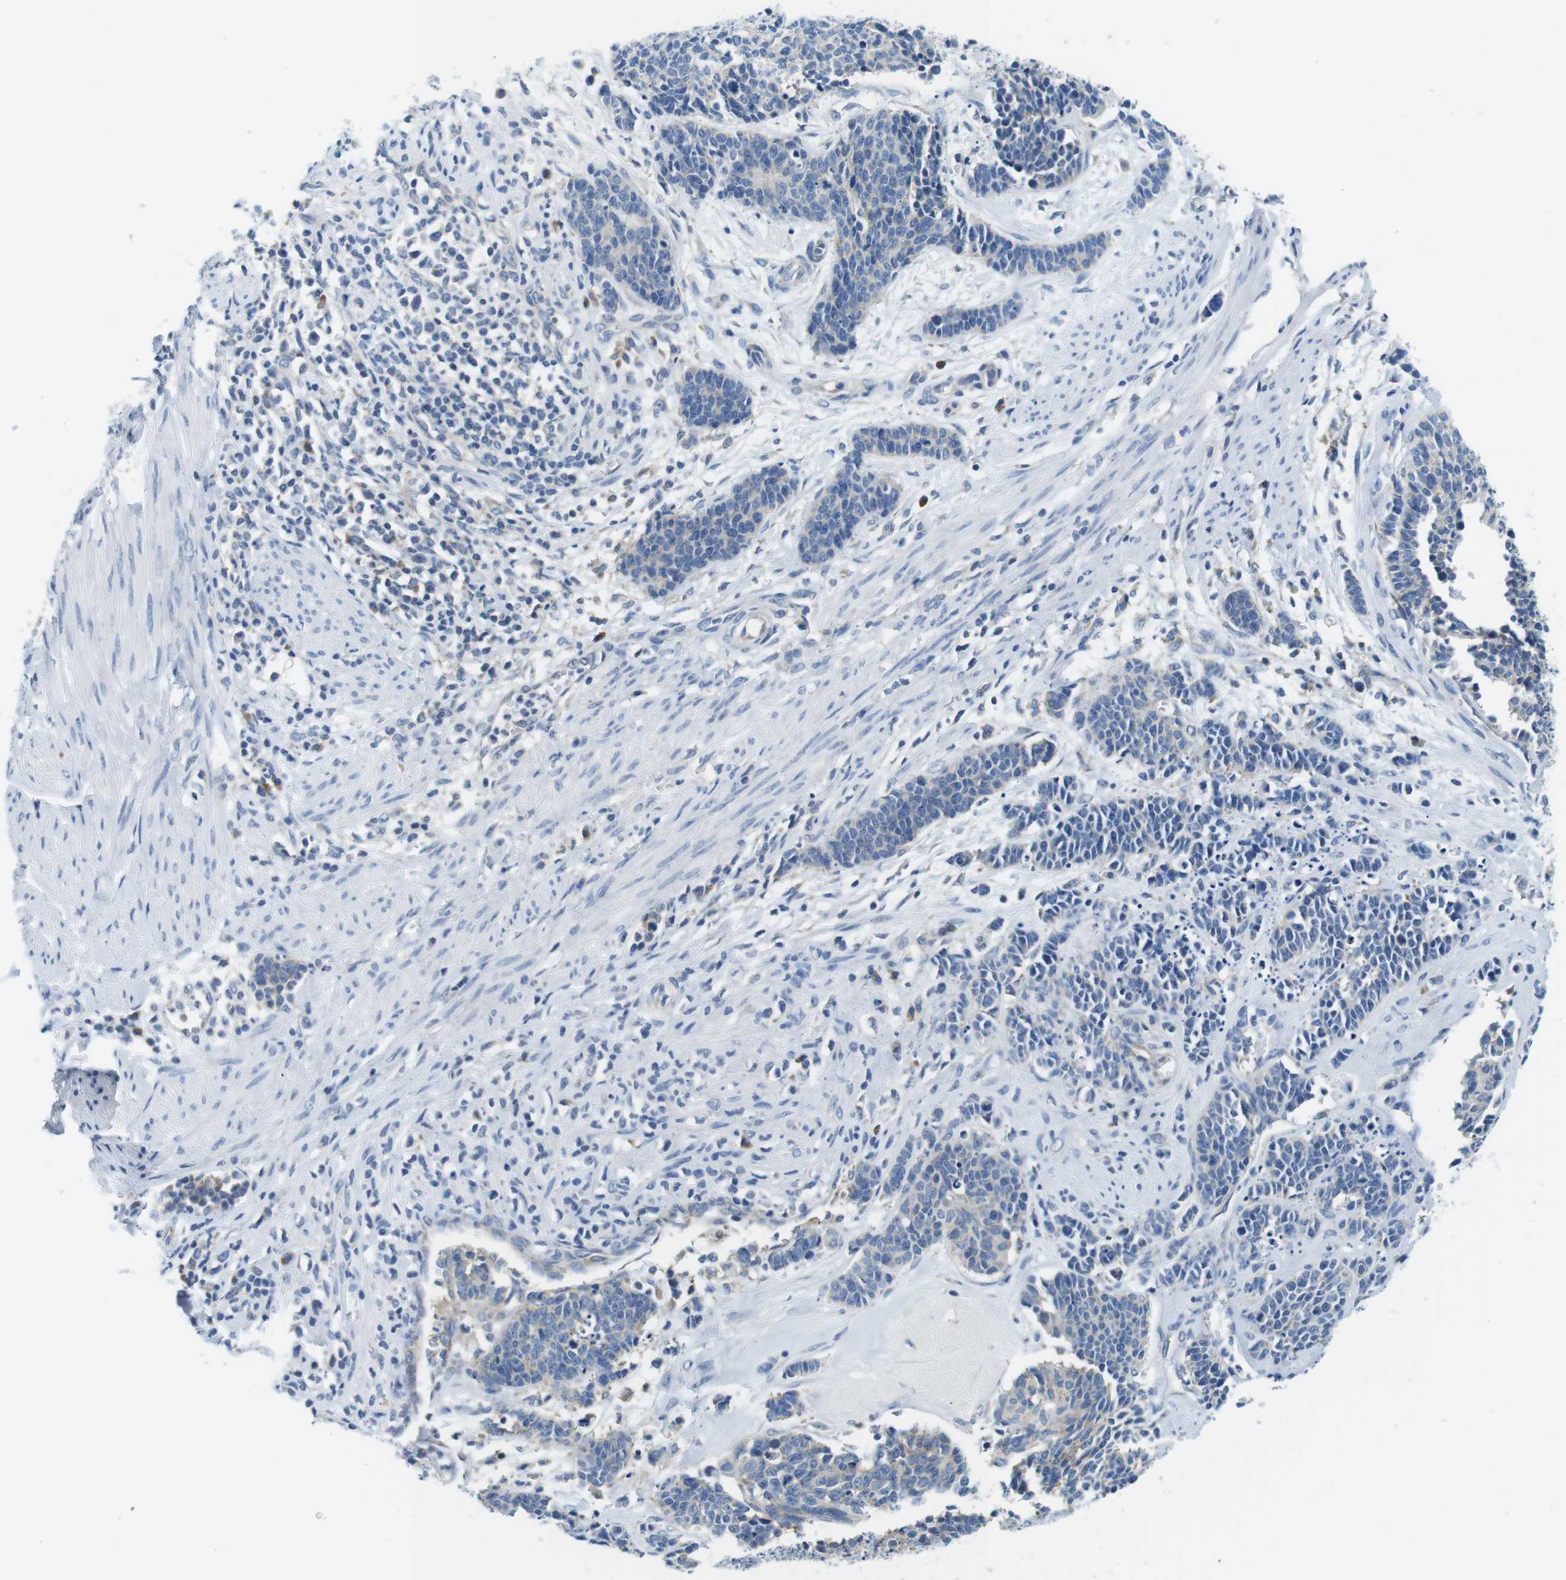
{"staining": {"intensity": "weak", "quantity": "25%-75%", "location": "cytoplasmic/membranous"}, "tissue": "cervical cancer", "cell_type": "Tumor cells", "image_type": "cancer", "snomed": [{"axis": "morphology", "description": "Squamous cell carcinoma, NOS"}, {"axis": "topography", "description": "Cervix"}], "caption": "Tumor cells reveal low levels of weak cytoplasmic/membranous positivity in approximately 25%-75% of cells in cervical cancer (squamous cell carcinoma).", "gene": "EIF2B5", "patient": {"sex": "female", "age": 35}}